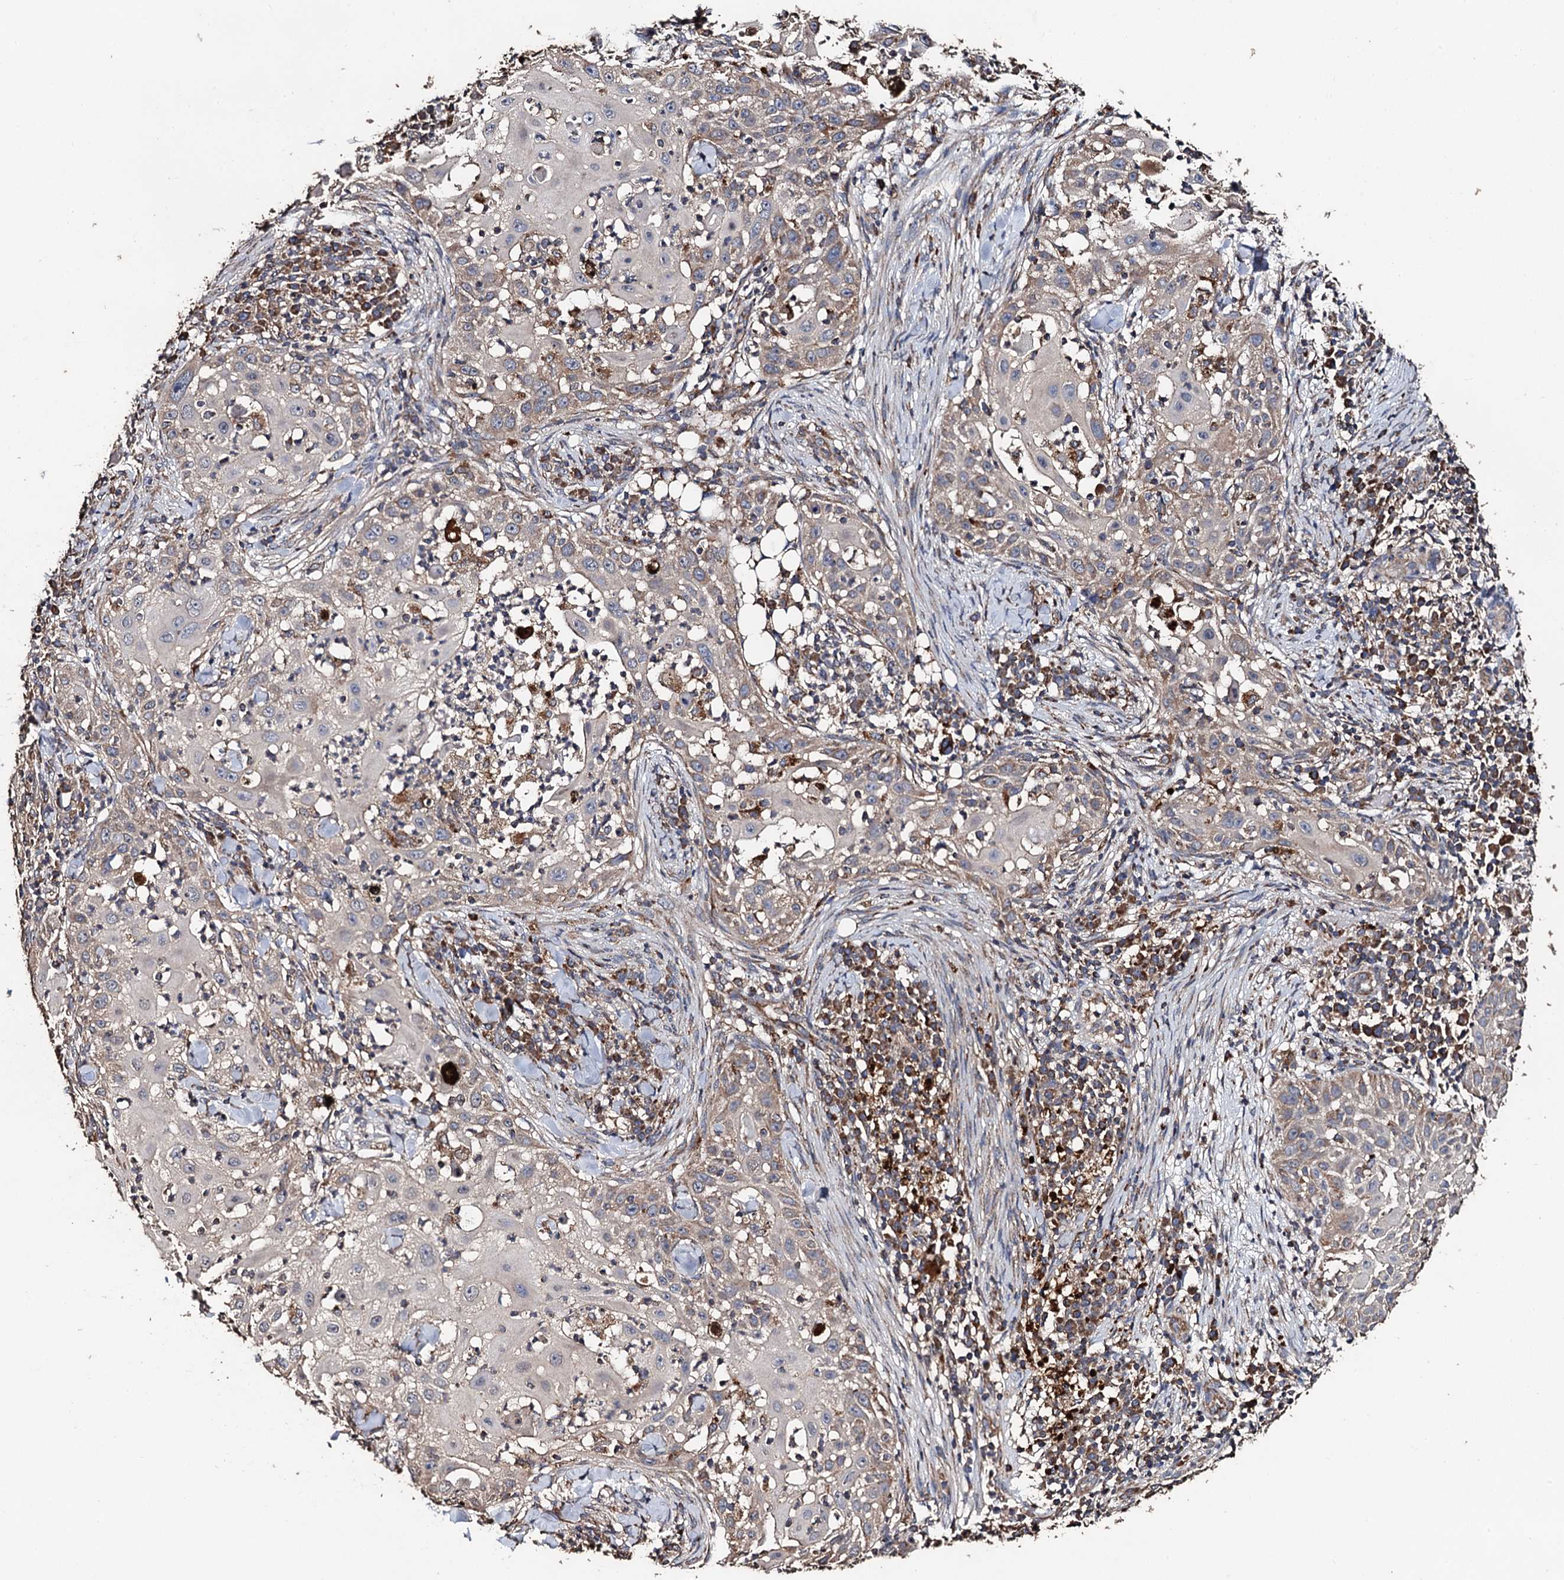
{"staining": {"intensity": "weak", "quantity": "25%-75%", "location": "cytoplasmic/membranous"}, "tissue": "skin cancer", "cell_type": "Tumor cells", "image_type": "cancer", "snomed": [{"axis": "morphology", "description": "Squamous cell carcinoma, NOS"}, {"axis": "topography", "description": "Skin"}], "caption": "Immunohistochemical staining of human skin cancer (squamous cell carcinoma) shows low levels of weak cytoplasmic/membranous expression in approximately 25%-75% of tumor cells.", "gene": "PPTC7", "patient": {"sex": "female", "age": 44}}